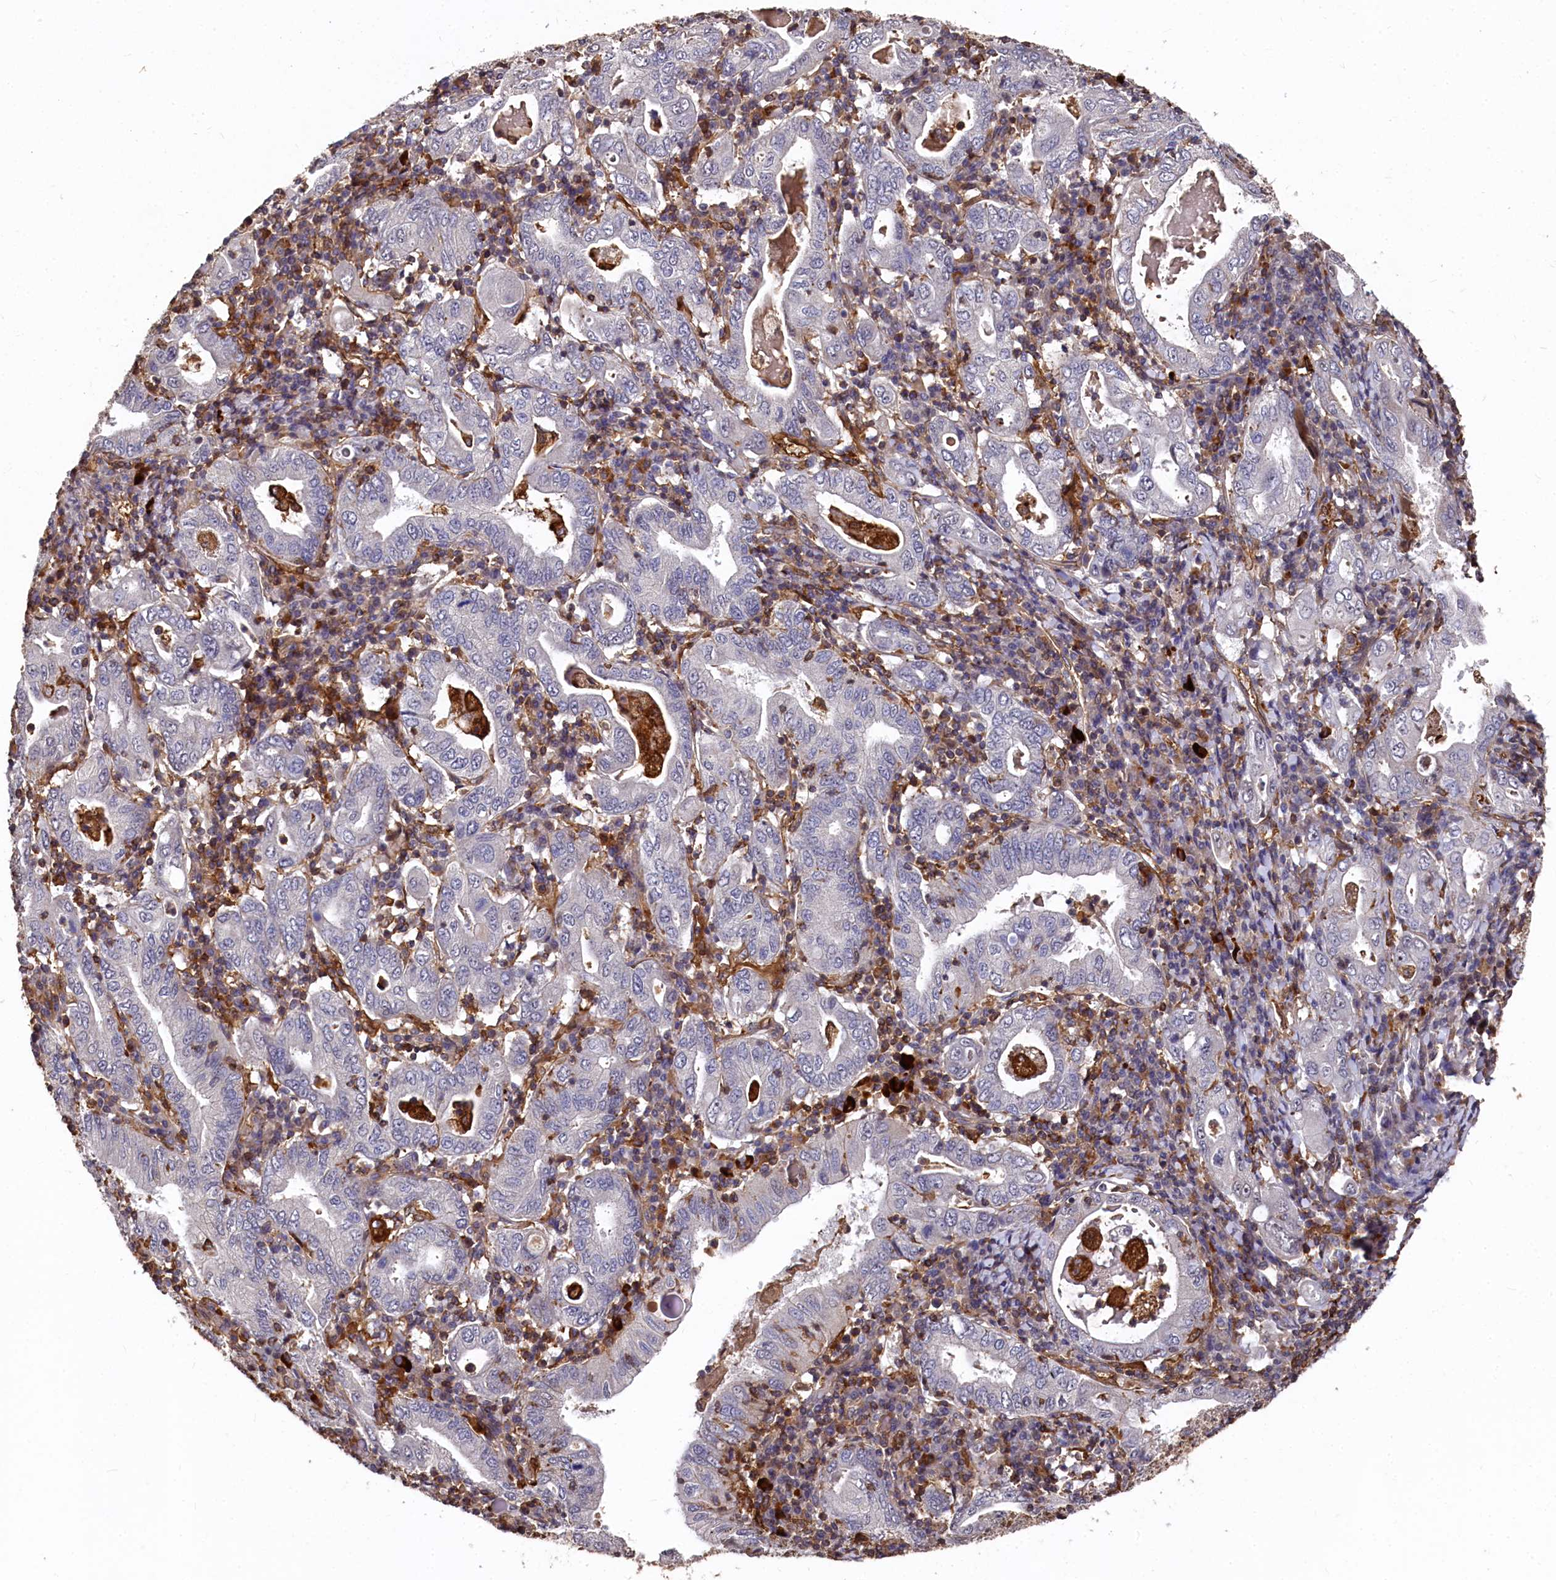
{"staining": {"intensity": "negative", "quantity": "none", "location": "none"}, "tissue": "stomach cancer", "cell_type": "Tumor cells", "image_type": "cancer", "snomed": [{"axis": "morphology", "description": "Normal tissue, NOS"}, {"axis": "morphology", "description": "Adenocarcinoma, NOS"}, {"axis": "topography", "description": "Esophagus"}, {"axis": "topography", "description": "Stomach, upper"}, {"axis": "topography", "description": "Peripheral nerve tissue"}], "caption": "Tumor cells show no significant staining in stomach adenocarcinoma.", "gene": "PLEKHO2", "patient": {"sex": "male", "age": 62}}